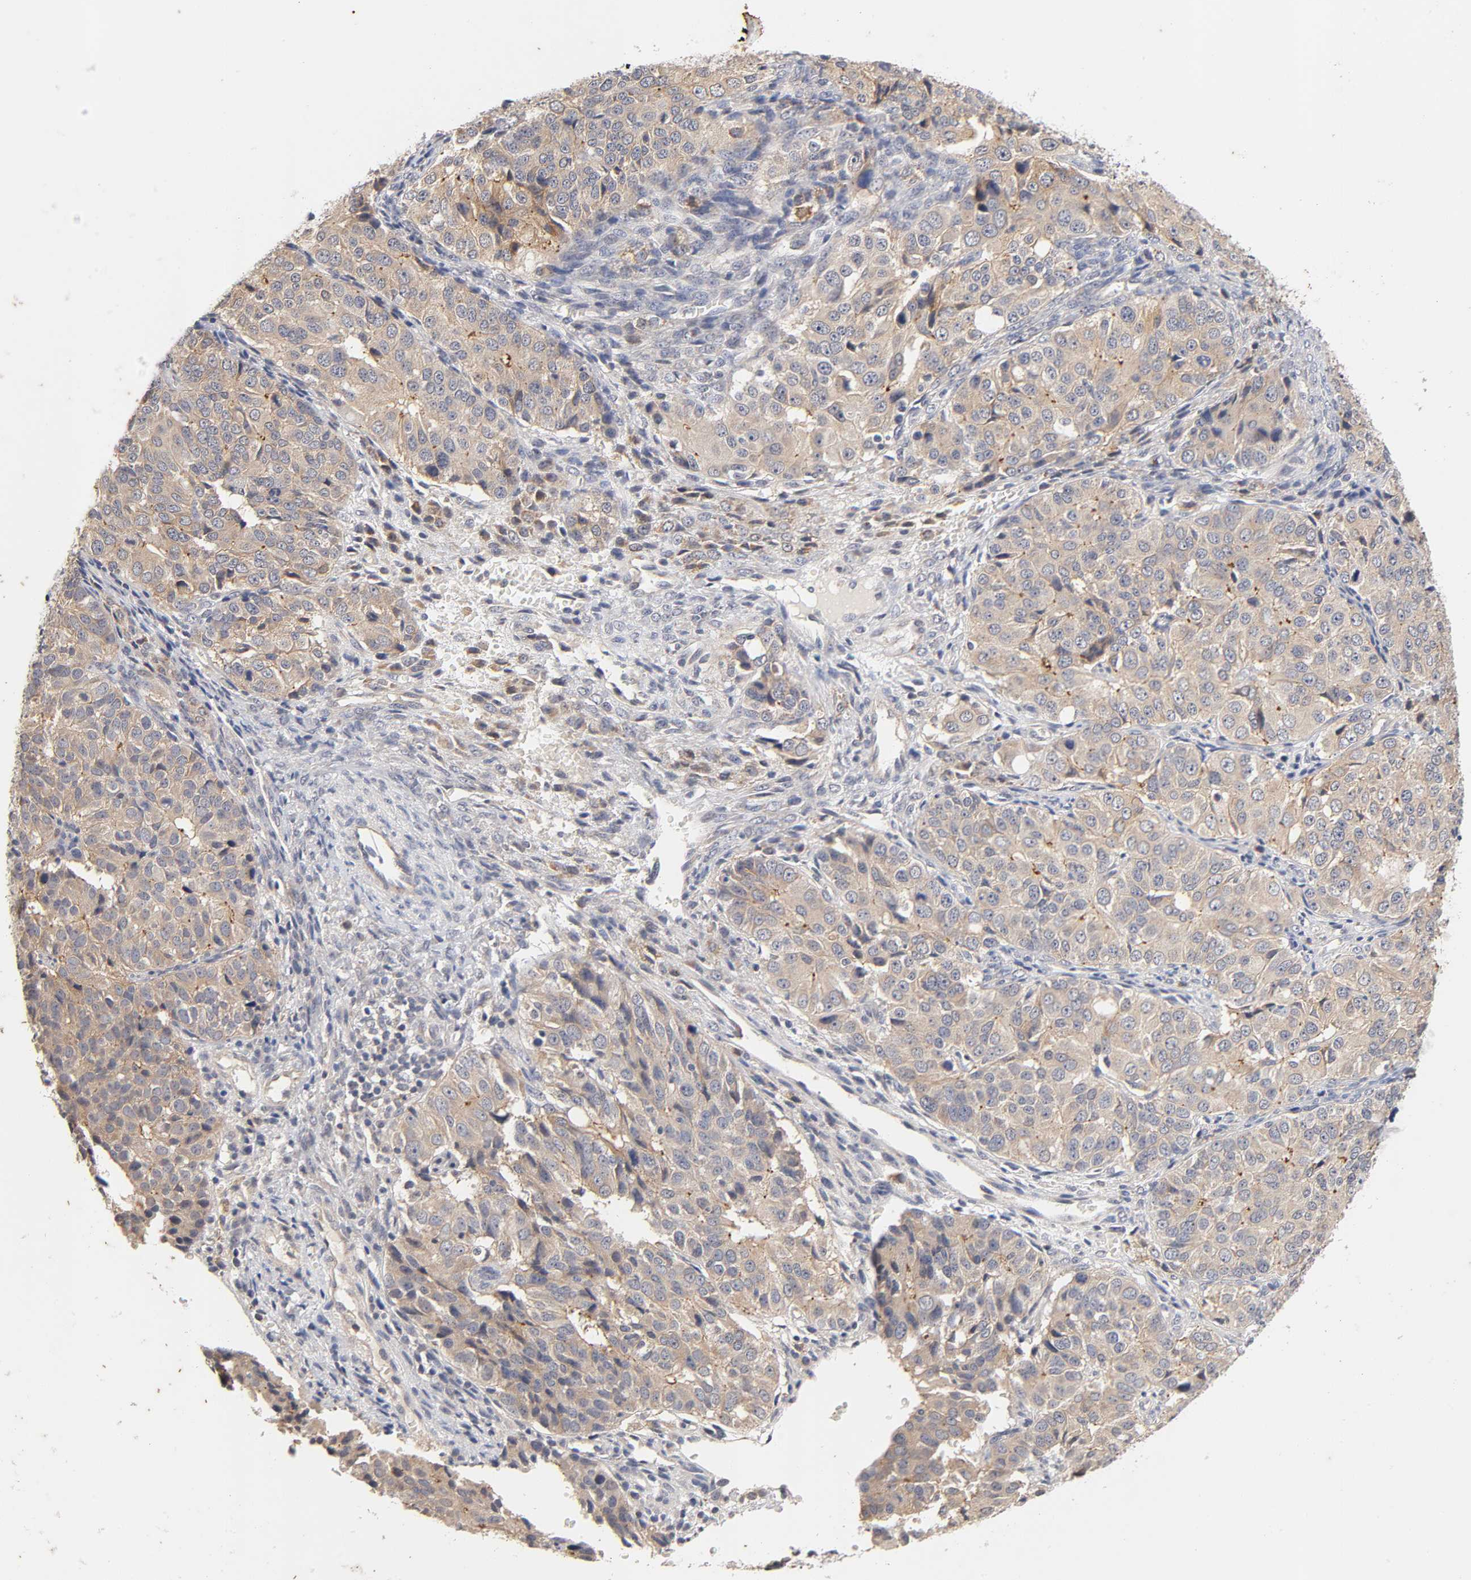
{"staining": {"intensity": "weak", "quantity": ">75%", "location": "cytoplasmic/membranous"}, "tissue": "ovarian cancer", "cell_type": "Tumor cells", "image_type": "cancer", "snomed": [{"axis": "morphology", "description": "Carcinoma, endometroid"}, {"axis": "topography", "description": "Ovary"}], "caption": "An immunohistochemistry (IHC) photomicrograph of neoplastic tissue is shown. Protein staining in brown highlights weak cytoplasmic/membranous positivity in ovarian endometroid carcinoma within tumor cells.", "gene": "CXADR", "patient": {"sex": "female", "age": 51}}